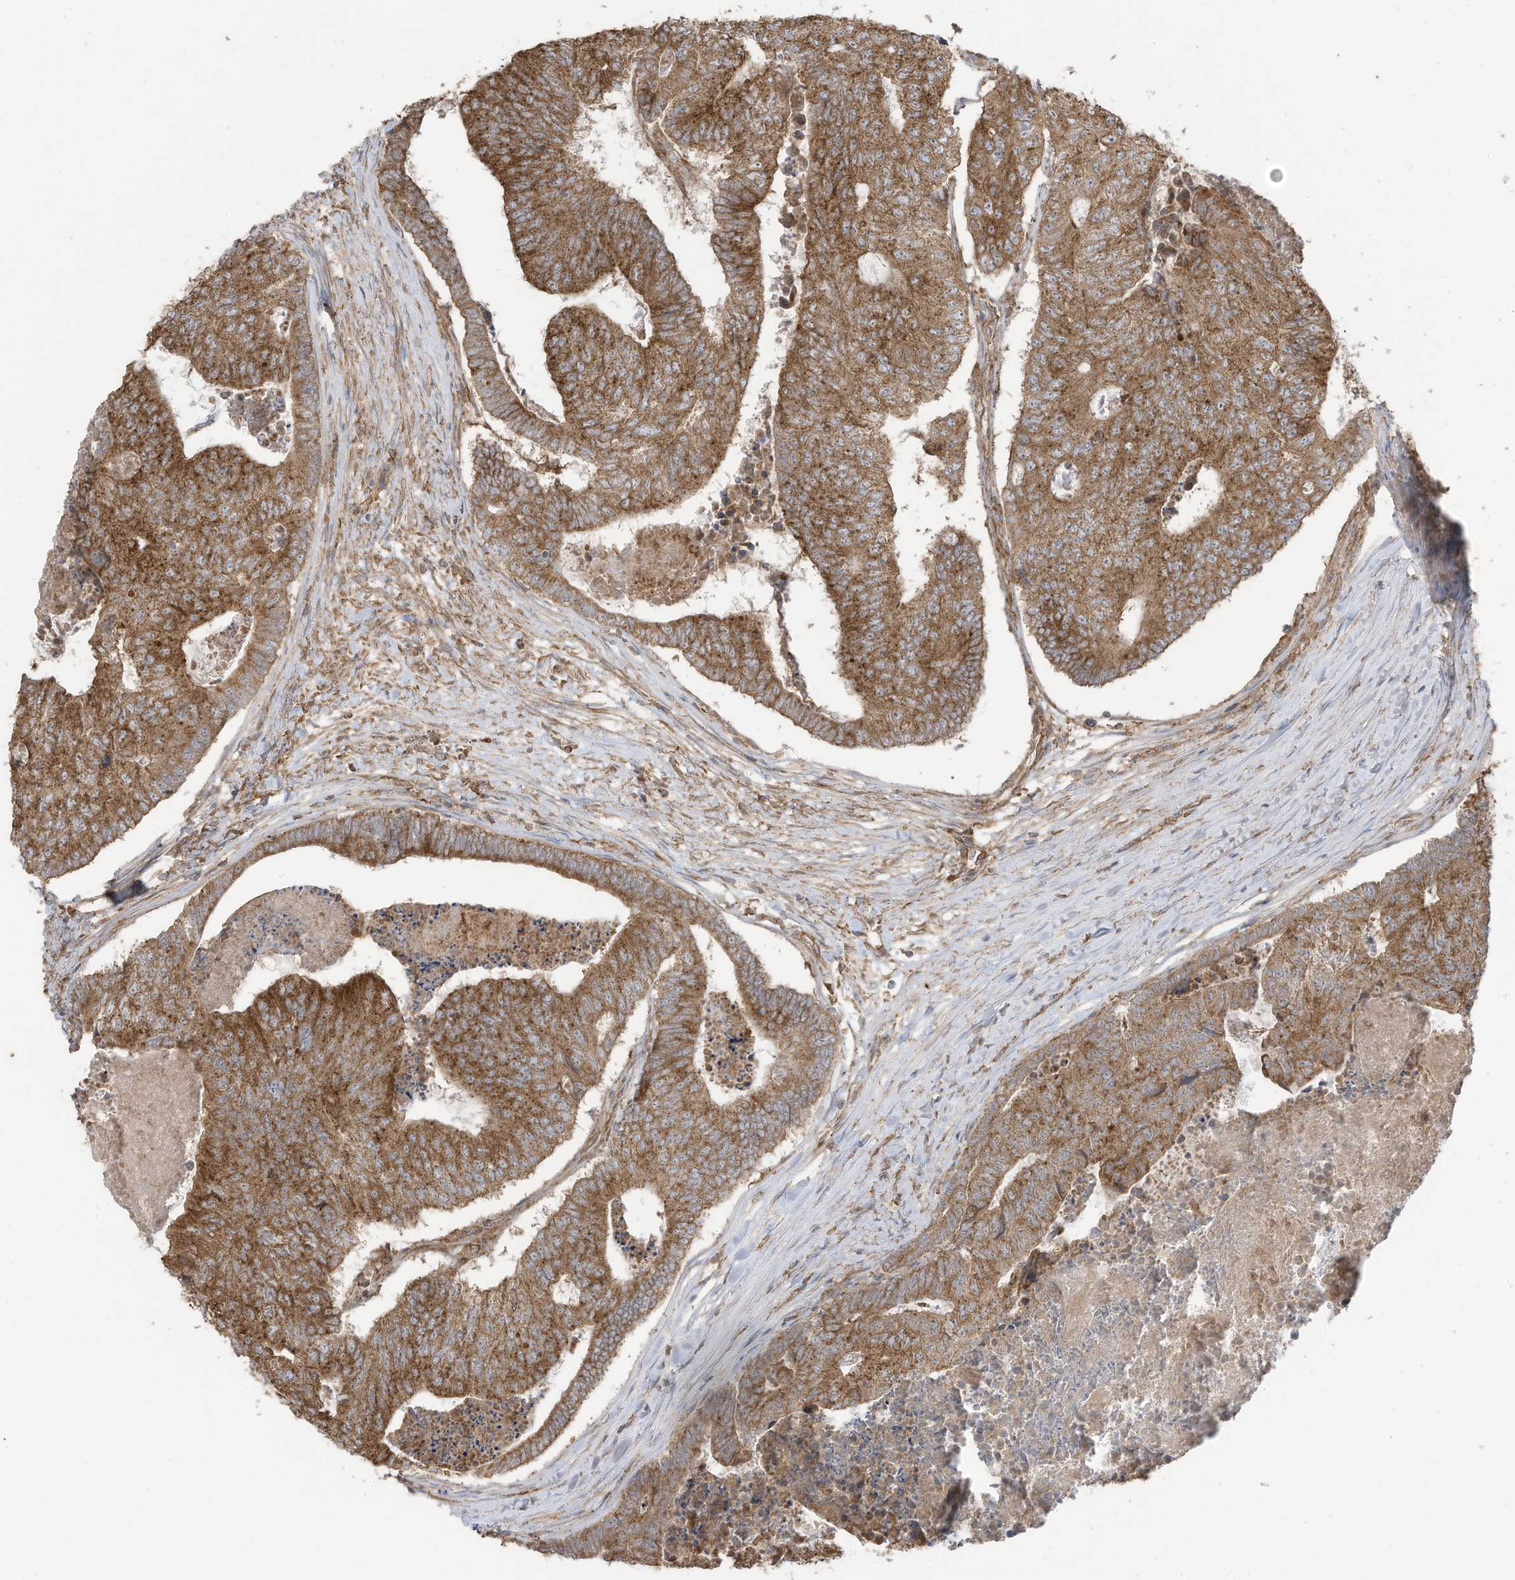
{"staining": {"intensity": "moderate", "quantity": ">75%", "location": "cytoplasmic/membranous"}, "tissue": "colorectal cancer", "cell_type": "Tumor cells", "image_type": "cancer", "snomed": [{"axis": "morphology", "description": "Adenocarcinoma, NOS"}, {"axis": "topography", "description": "Colon"}], "caption": "Colorectal adenocarcinoma stained for a protein demonstrates moderate cytoplasmic/membranous positivity in tumor cells. The staining was performed using DAB, with brown indicating positive protein expression. Nuclei are stained blue with hematoxylin.", "gene": "CGAS", "patient": {"sex": "female", "age": 67}}